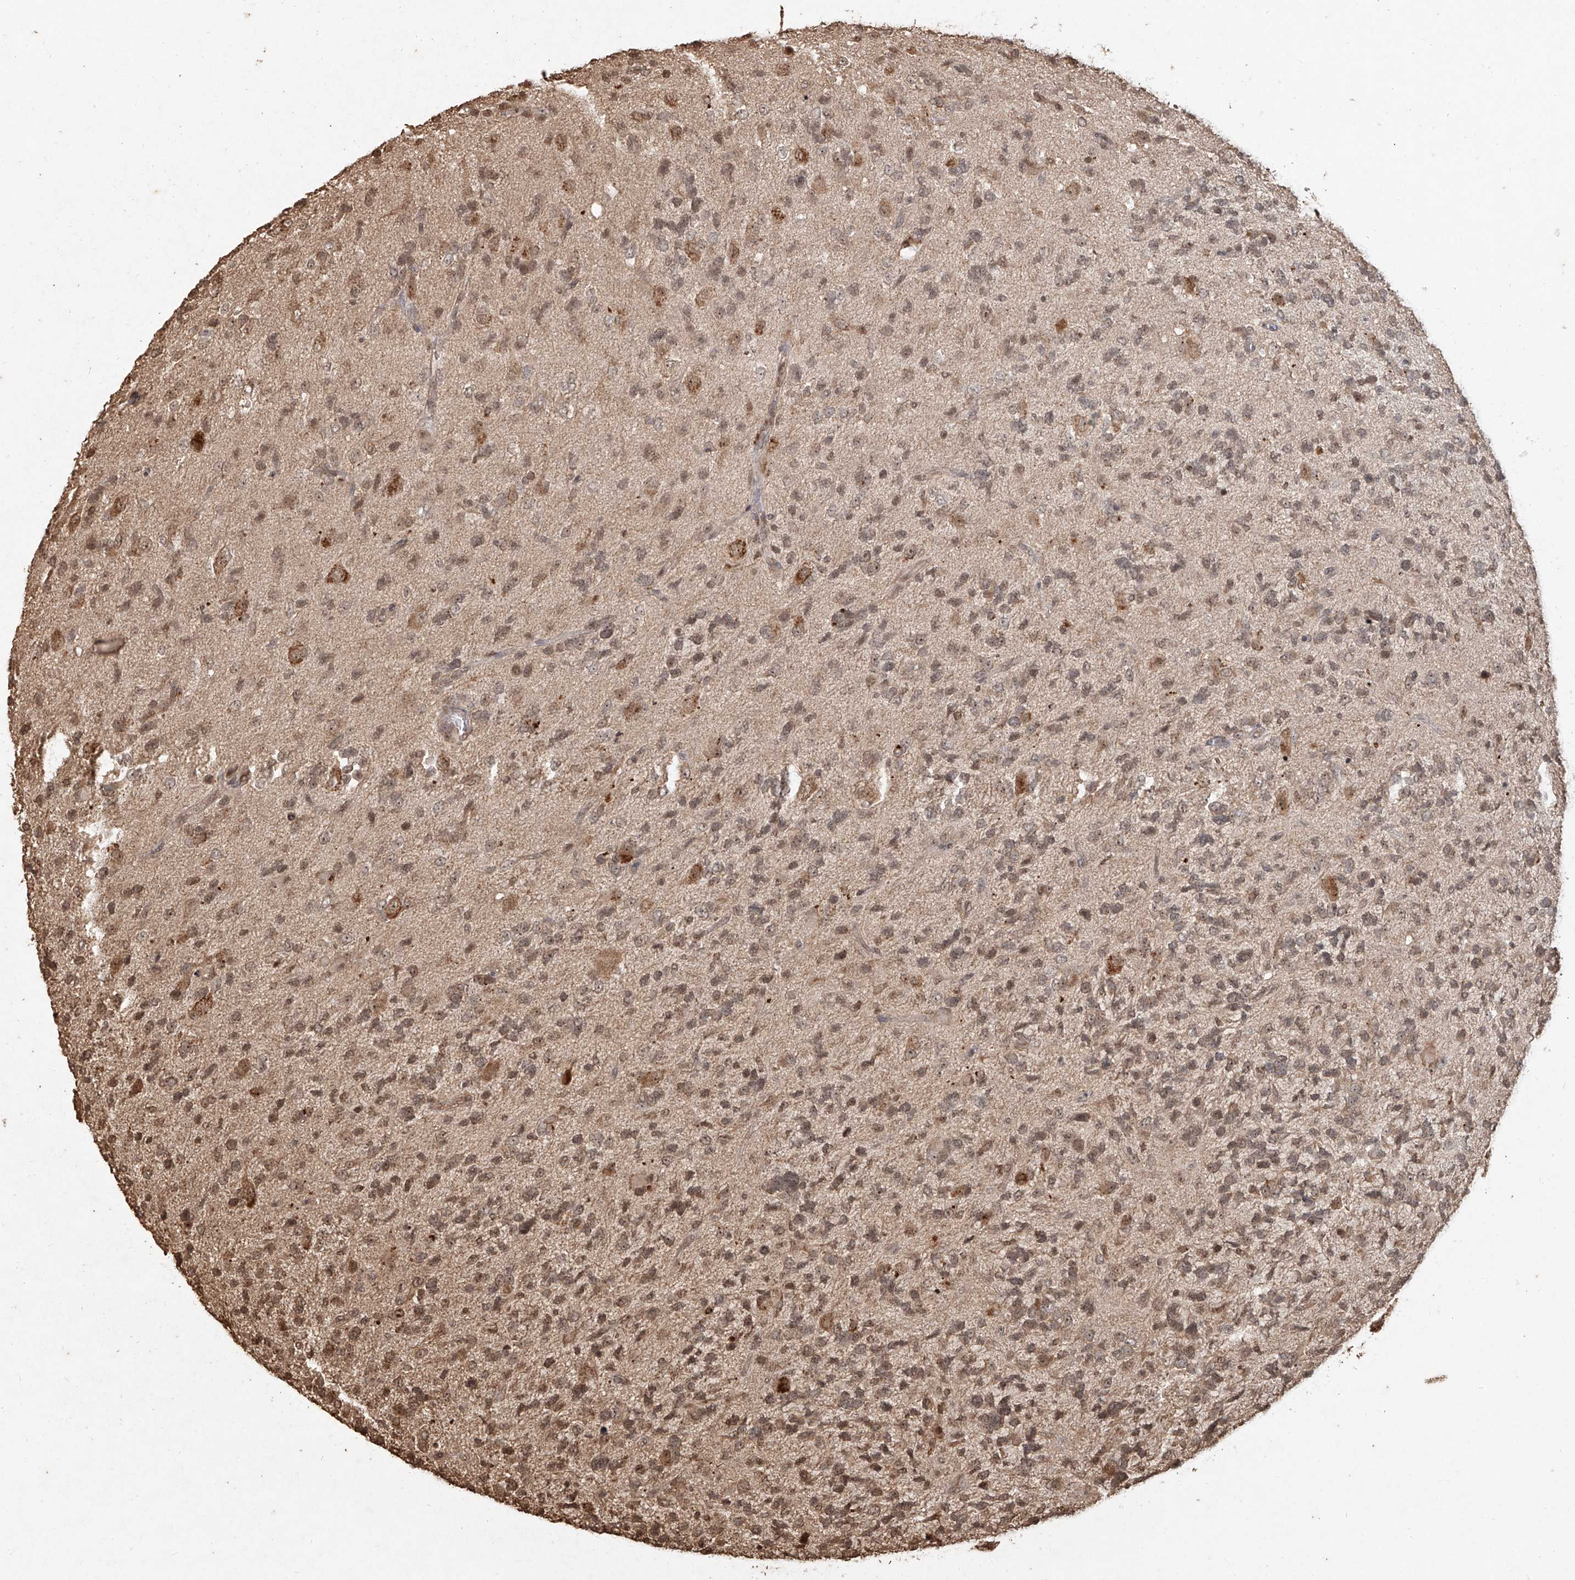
{"staining": {"intensity": "moderate", "quantity": ">75%", "location": "cytoplasmic/membranous,nuclear"}, "tissue": "glioma", "cell_type": "Tumor cells", "image_type": "cancer", "snomed": [{"axis": "morphology", "description": "Glioma, malignant, High grade"}, {"axis": "topography", "description": "Brain"}], "caption": "Protein analysis of malignant glioma (high-grade) tissue demonstrates moderate cytoplasmic/membranous and nuclear positivity in approximately >75% of tumor cells.", "gene": "UBE2K", "patient": {"sex": "female", "age": 58}}